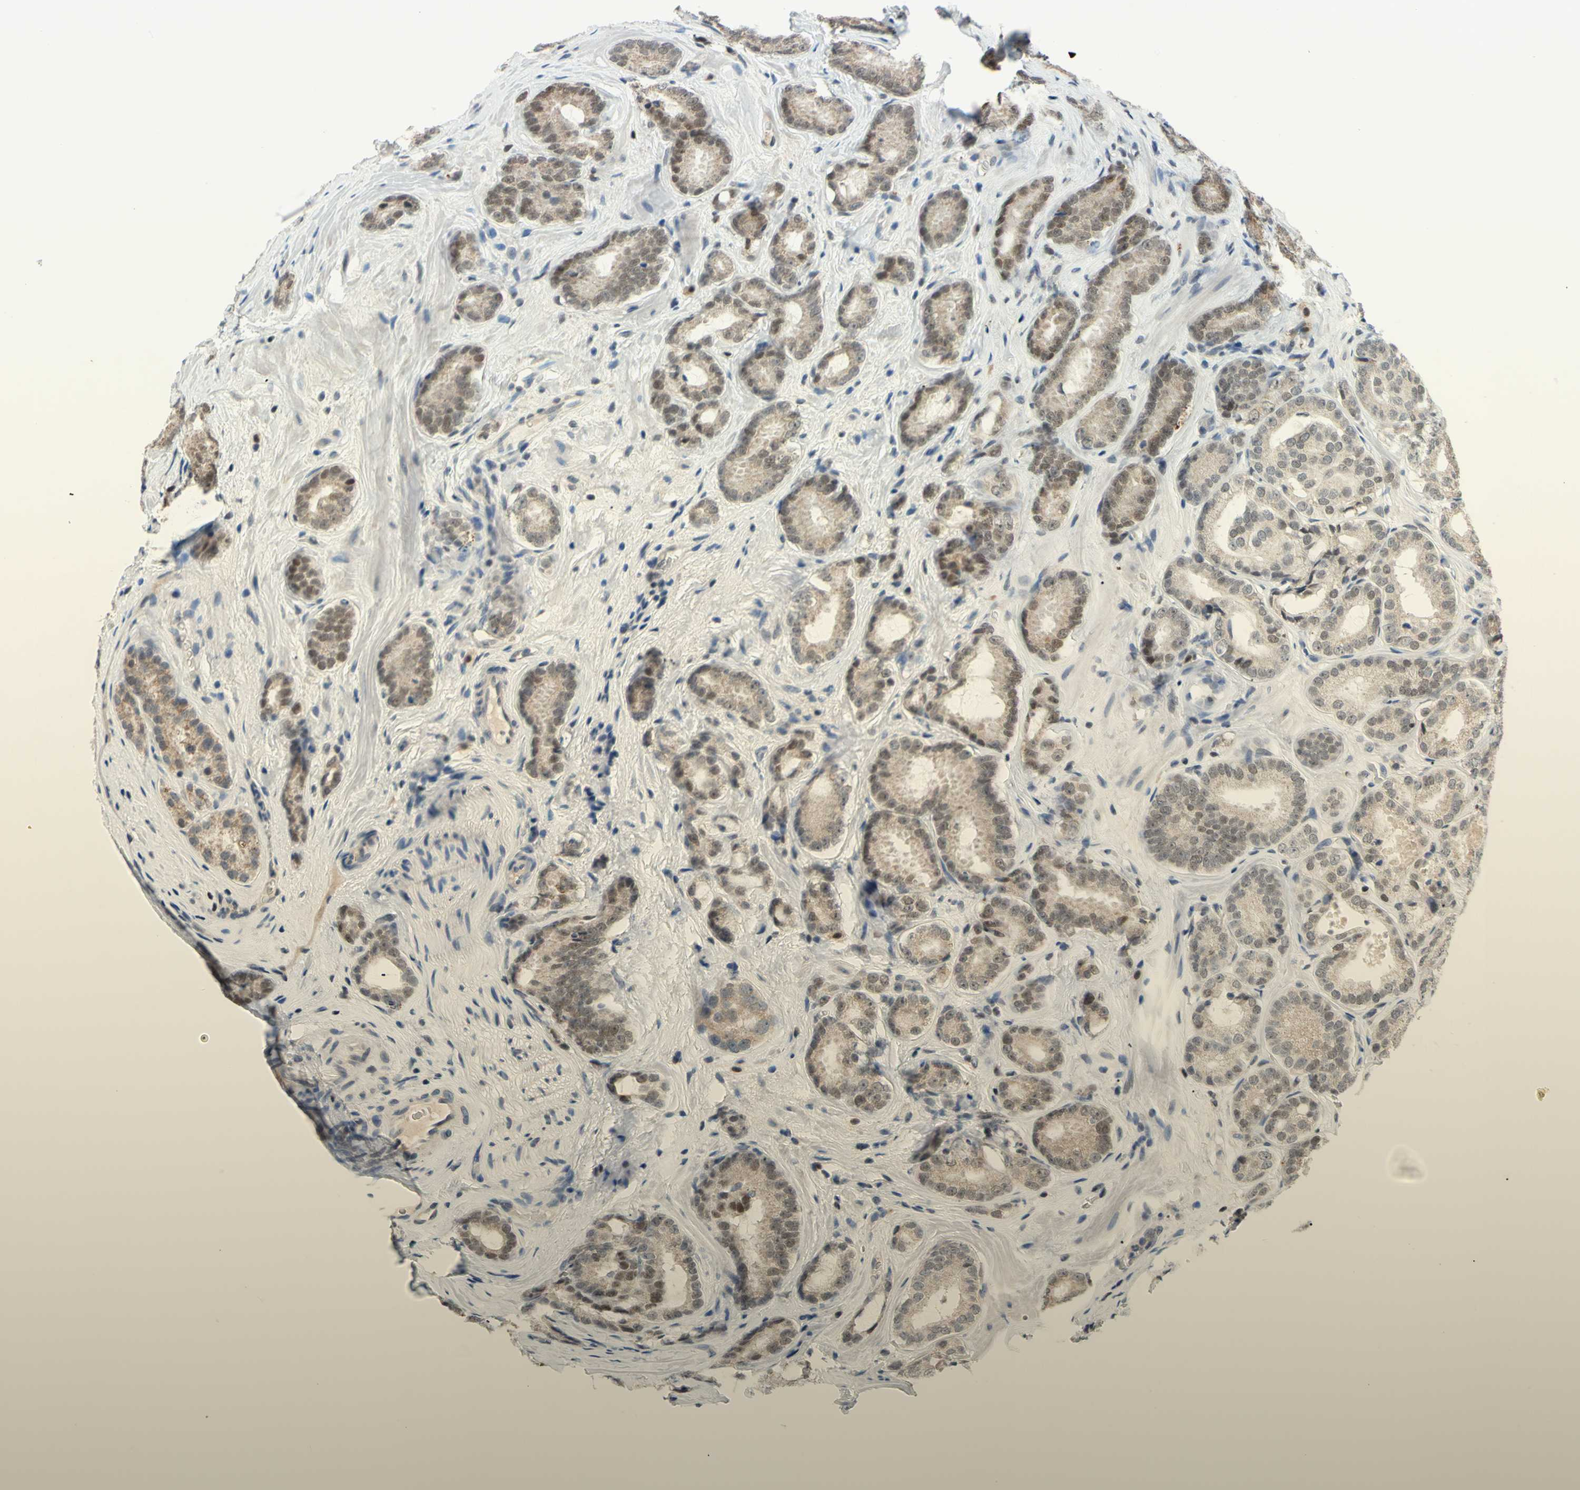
{"staining": {"intensity": "weak", "quantity": ">75%", "location": "cytoplasmic/membranous,nuclear"}, "tissue": "prostate cancer", "cell_type": "Tumor cells", "image_type": "cancer", "snomed": [{"axis": "morphology", "description": "Adenocarcinoma, High grade"}, {"axis": "topography", "description": "Prostate"}], "caption": "The immunohistochemical stain highlights weak cytoplasmic/membranous and nuclear positivity in tumor cells of prostate cancer tissue. (DAB (3,3'-diaminobenzidine) IHC, brown staining for protein, blue staining for nuclei).", "gene": "SP4", "patient": {"sex": "male", "age": 64}}